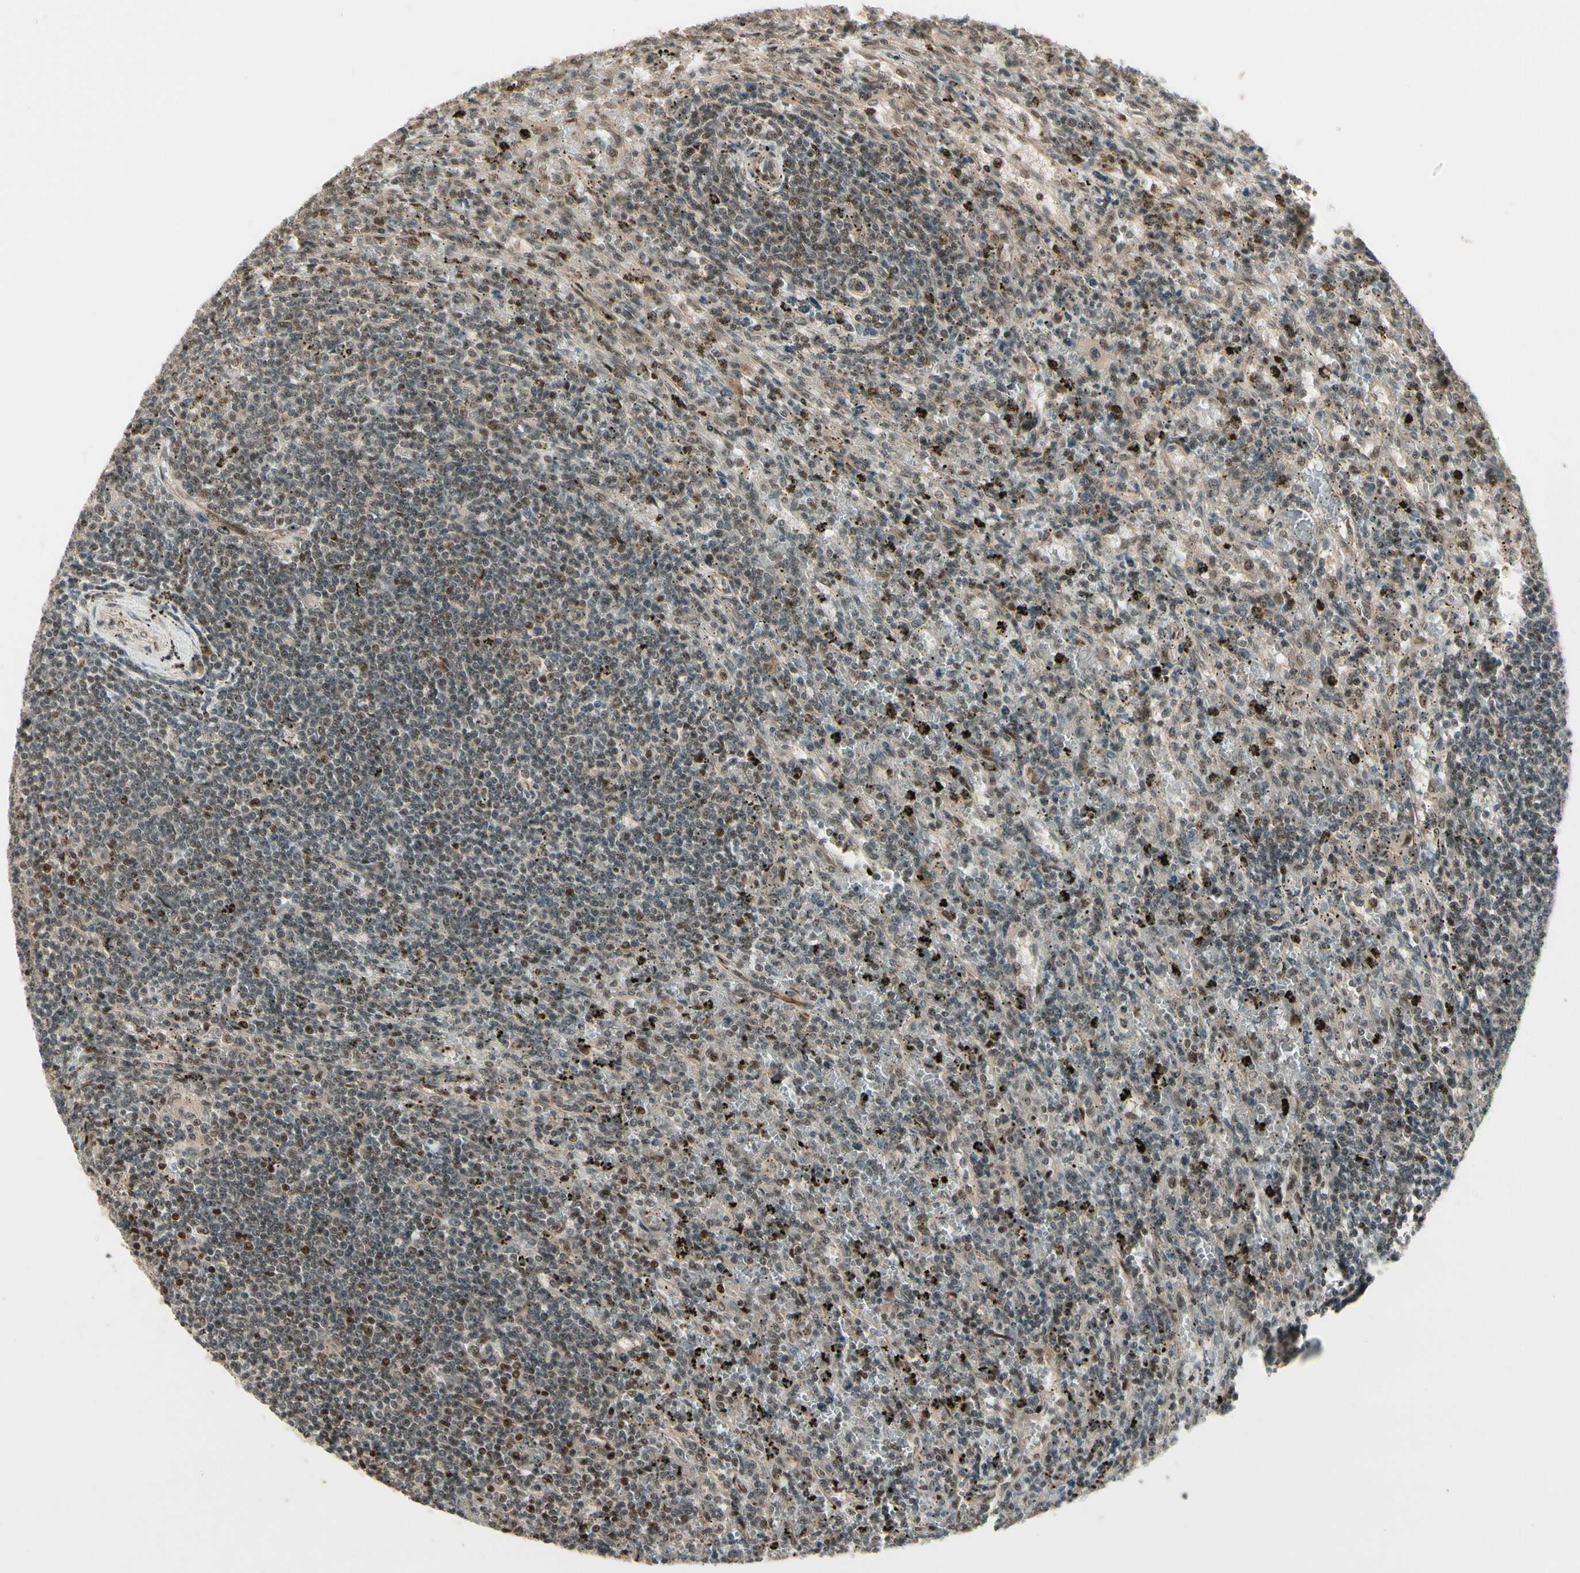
{"staining": {"intensity": "negative", "quantity": "none", "location": "none"}, "tissue": "lymphoma", "cell_type": "Tumor cells", "image_type": "cancer", "snomed": [{"axis": "morphology", "description": "Malignant lymphoma, non-Hodgkin's type, Low grade"}, {"axis": "topography", "description": "Spleen"}], "caption": "Human low-grade malignant lymphoma, non-Hodgkin's type stained for a protein using immunohistochemistry (IHC) exhibits no staining in tumor cells.", "gene": "CDK11A", "patient": {"sex": "male", "age": 76}}